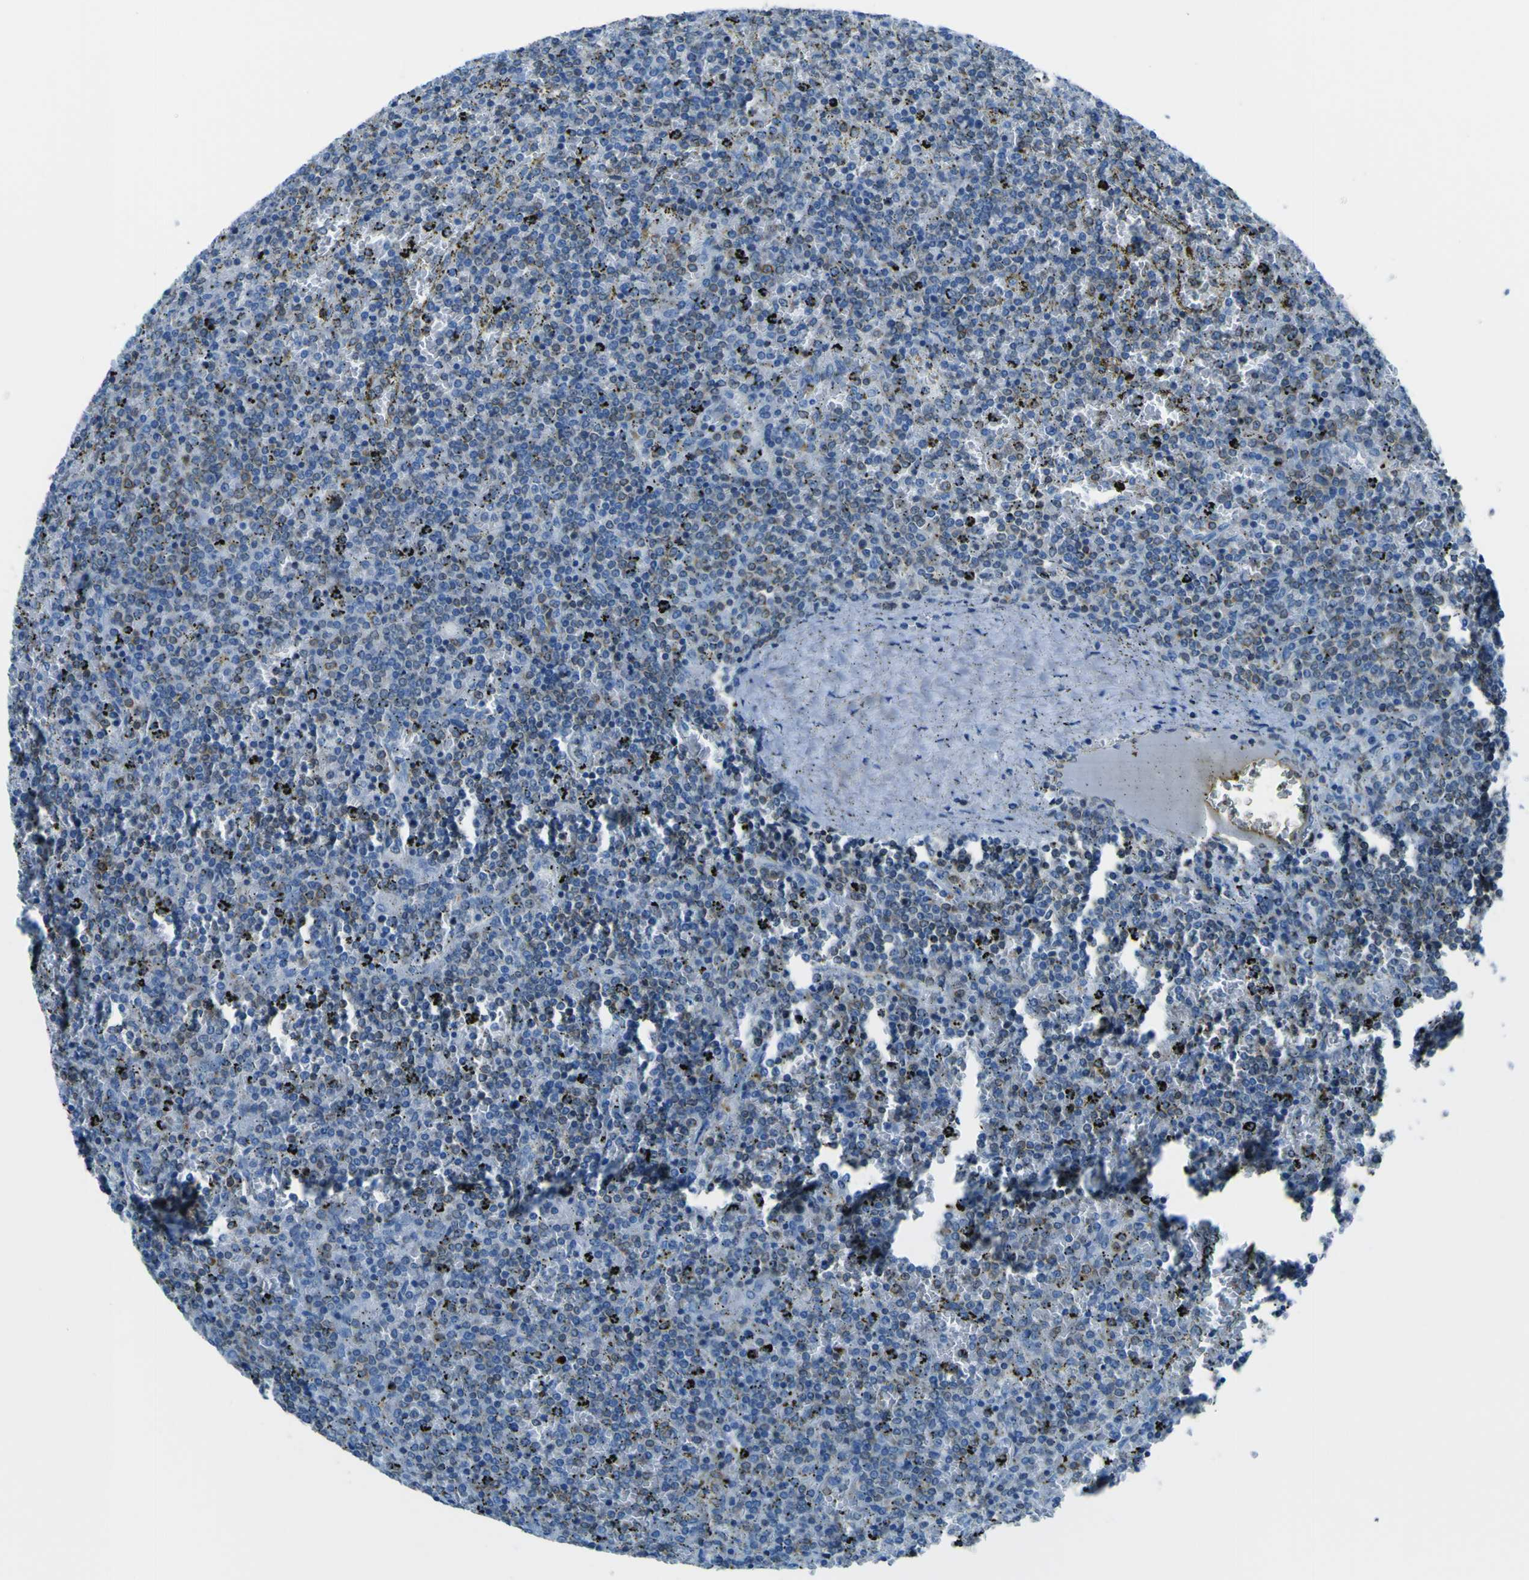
{"staining": {"intensity": "moderate", "quantity": "<25%", "location": "cytoplasmic/membranous"}, "tissue": "lymphoma", "cell_type": "Tumor cells", "image_type": "cancer", "snomed": [{"axis": "morphology", "description": "Malignant lymphoma, non-Hodgkin's type, Low grade"}, {"axis": "topography", "description": "Spleen"}], "caption": "Immunohistochemistry (IHC) of human lymphoma exhibits low levels of moderate cytoplasmic/membranous expression in about <25% of tumor cells.", "gene": "STIM1", "patient": {"sex": "female", "age": 77}}